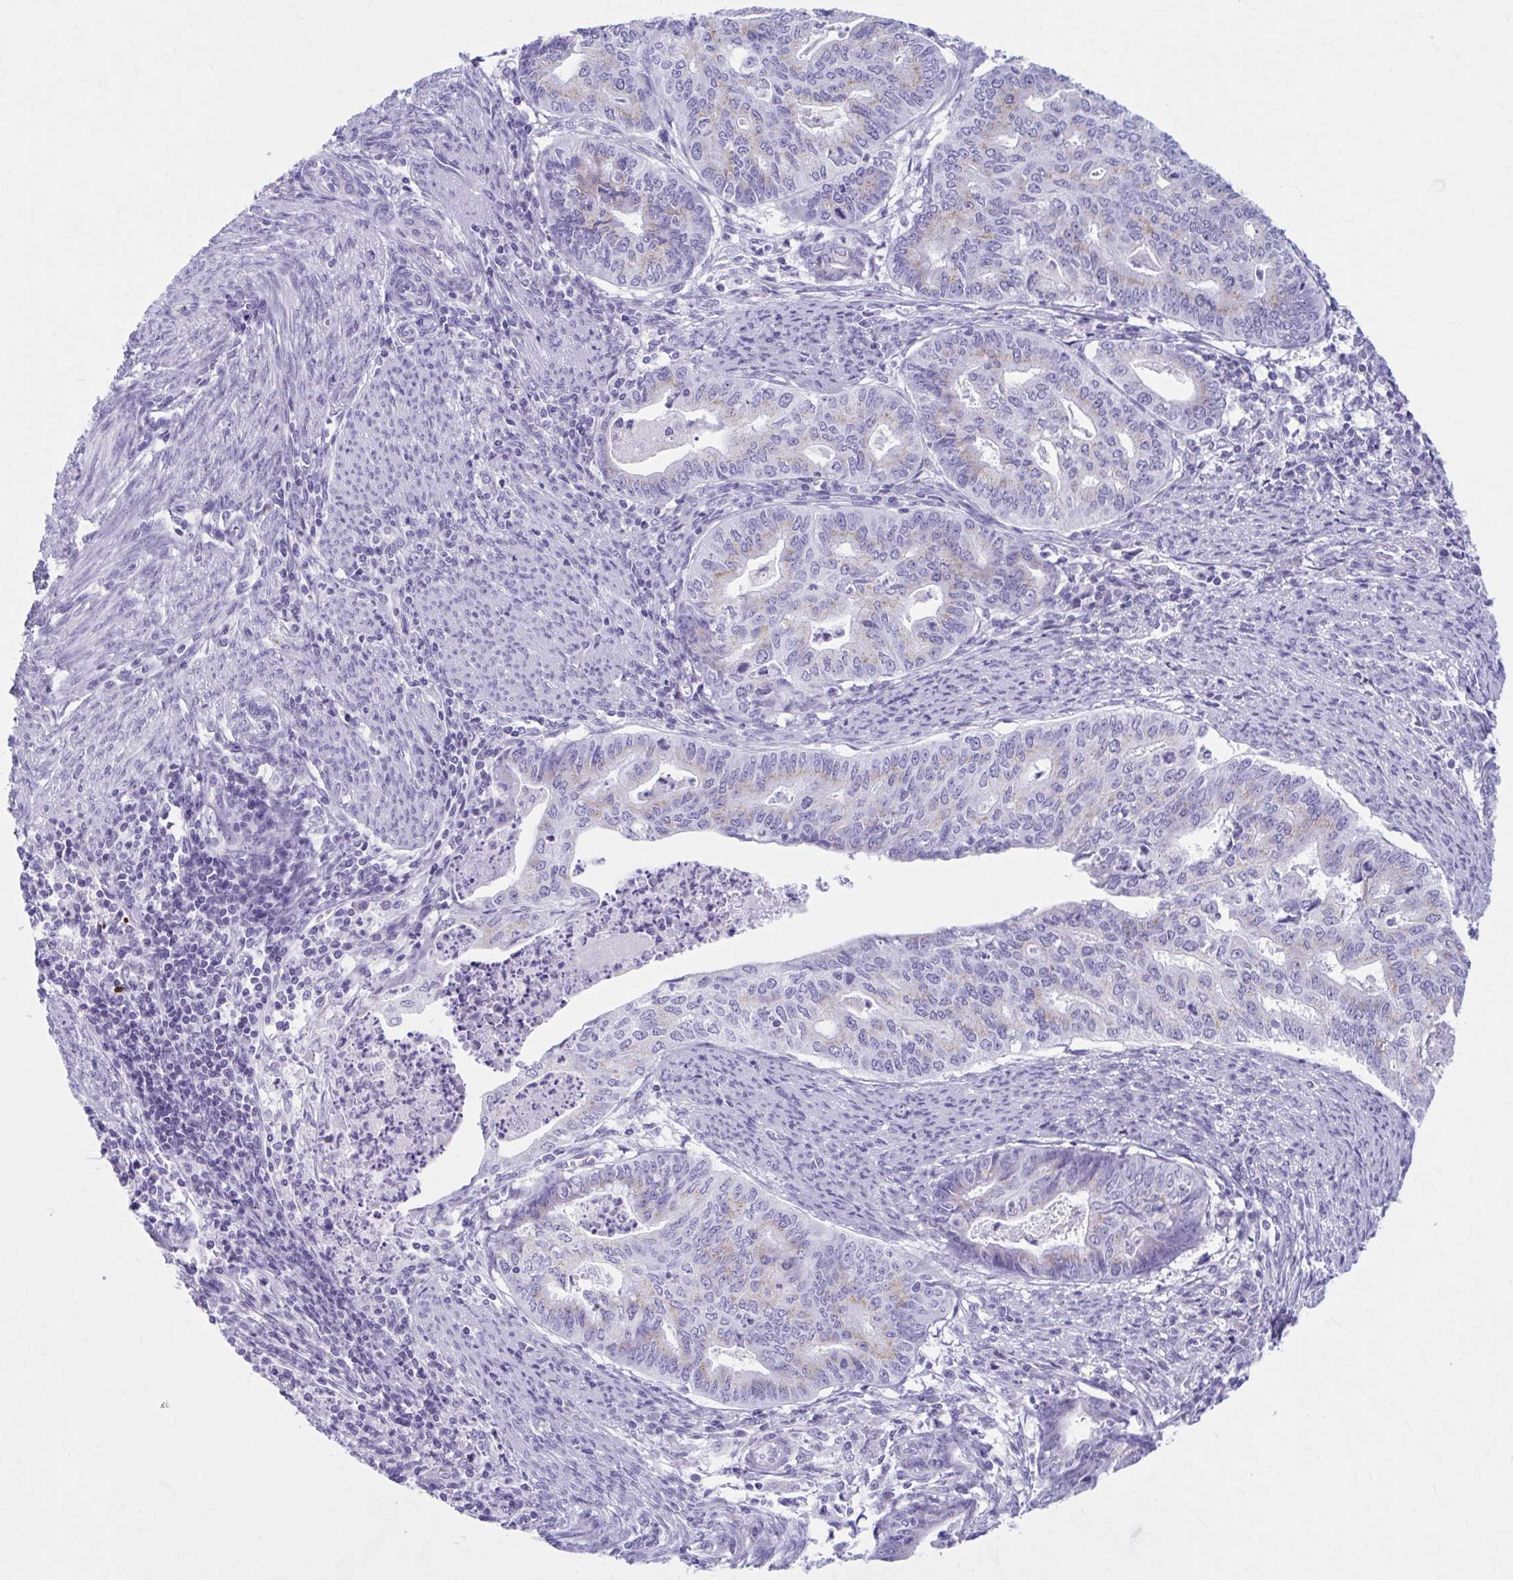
{"staining": {"intensity": "weak", "quantity": ">75%", "location": "cytoplasmic/membranous"}, "tissue": "endometrial cancer", "cell_type": "Tumor cells", "image_type": "cancer", "snomed": [{"axis": "morphology", "description": "Adenocarcinoma, NOS"}, {"axis": "topography", "description": "Endometrium"}], "caption": "Endometrial cancer stained with DAB (3,3'-diaminobenzidine) immunohistochemistry (IHC) shows low levels of weak cytoplasmic/membranous staining in approximately >75% of tumor cells. (DAB (3,3'-diaminobenzidine) = brown stain, brightfield microscopy at high magnification).", "gene": "KCNE2", "patient": {"sex": "female", "age": 79}}